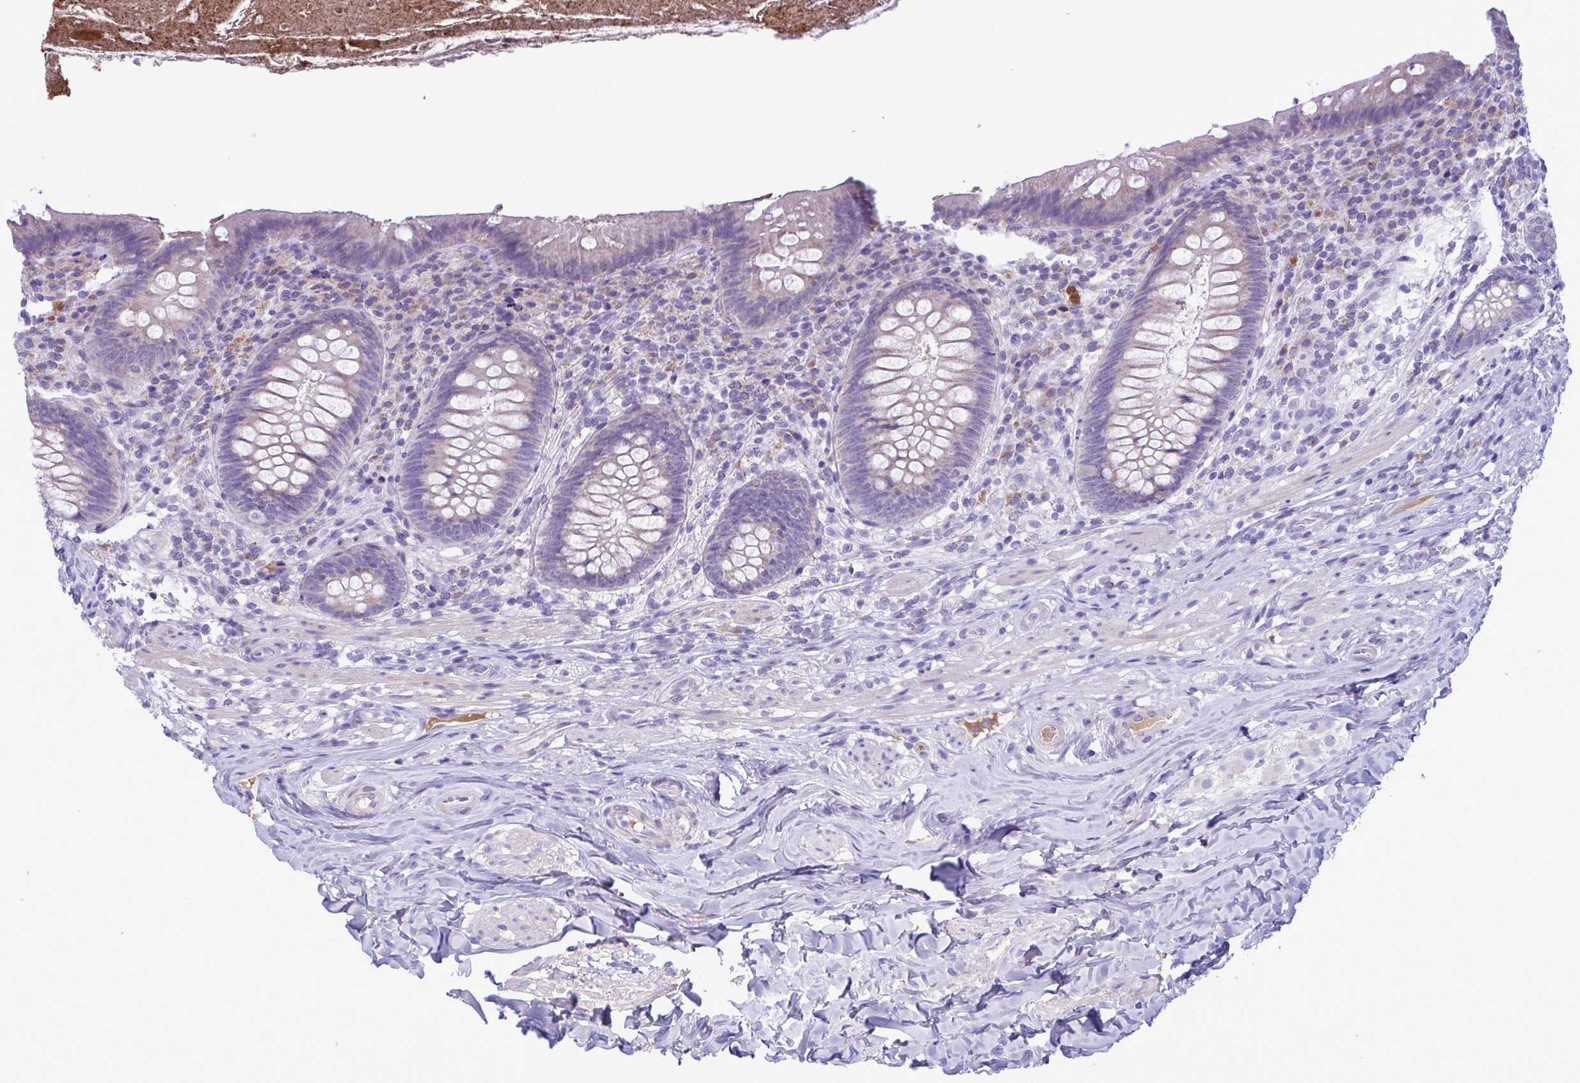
{"staining": {"intensity": "negative", "quantity": "none", "location": "none"}, "tissue": "appendix", "cell_type": "Glandular cells", "image_type": "normal", "snomed": [{"axis": "morphology", "description": "Normal tissue, NOS"}, {"axis": "topography", "description": "Appendix"}], "caption": "High power microscopy micrograph of an immunohistochemistry (IHC) histopathology image of unremarkable appendix, revealing no significant expression in glandular cells. (IHC, brightfield microscopy, high magnification).", "gene": "F13B", "patient": {"sex": "male", "age": 47}}